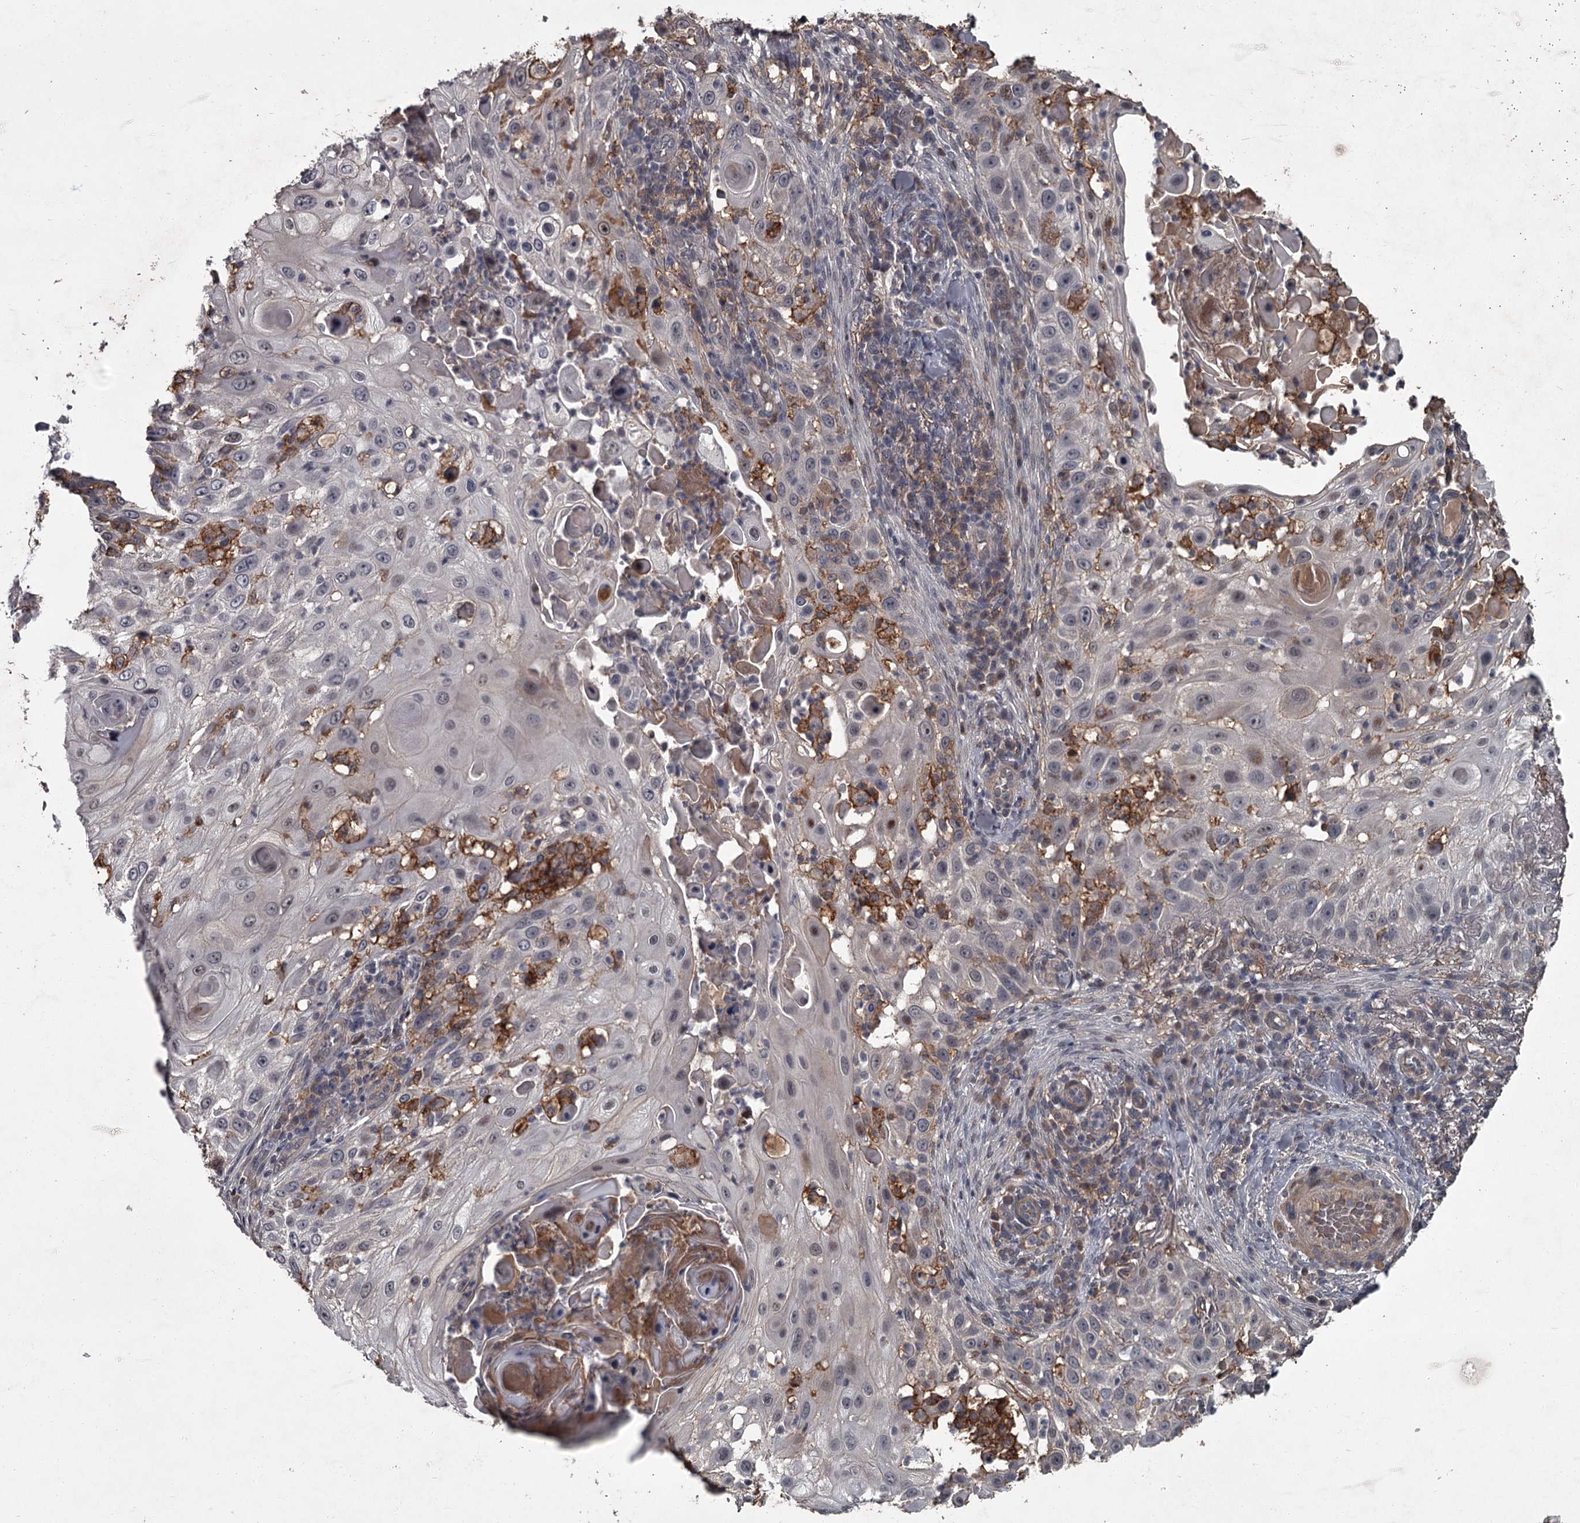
{"staining": {"intensity": "moderate", "quantity": "<25%", "location": "cytoplasmic/membranous,nuclear"}, "tissue": "skin cancer", "cell_type": "Tumor cells", "image_type": "cancer", "snomed": [{"axis": "morphology", "description": "Squamous cell carcinoma, NOS"}, {"axis": "topography", "description": "Skin"}], "caption": "Squamous cell carcinoma (skin) stained with DAB immunohistochemistry displays low levels of moderate cytoplasmic/membranous and nuclear staining in about <25% of tumor cells.", "gene": "FLVCR2", "patient": {"sex": "female", "age": 44}}